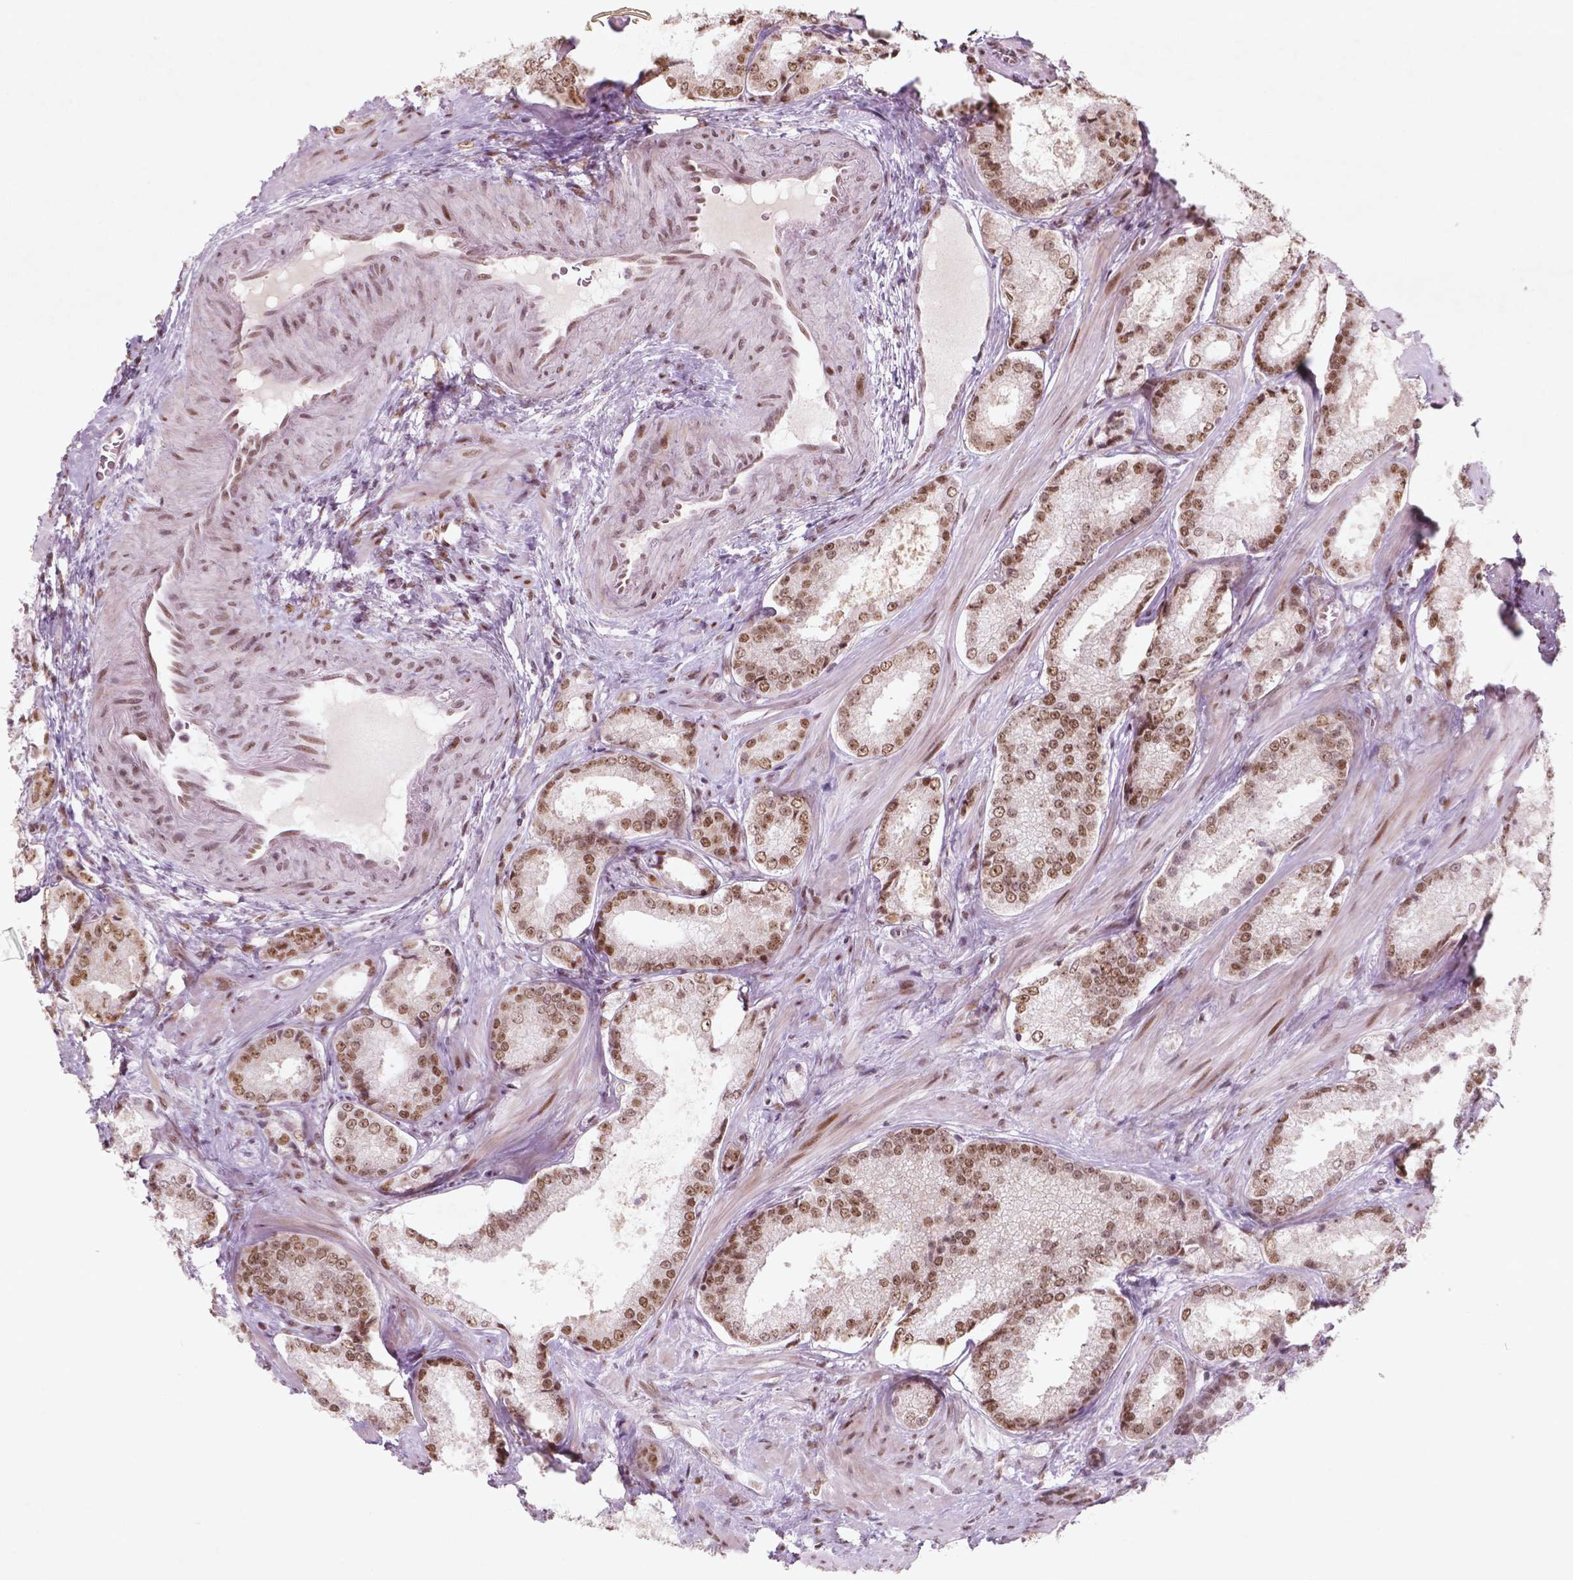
{"staining": {"intensity": "moderate", "quantity": ">75%", "location": "nuclear"}, "tissue": "prostate cancer", "cell_type": "Tumor cells", "image_type": "cancer", "snomed": [{"axis": "morphology", "description": "Adenocarcinoma, Low grade"}, {"axis": "topography", "description": "Prostate"}], "caption": "The micrograph demonstrates a brown stain indicating the presence of a protein in the nuclear of tumor cells in prostate low-grade adenocarcinoma.", "gene": "HMG20B", "patient": {"sex": "male", "age": 56}}